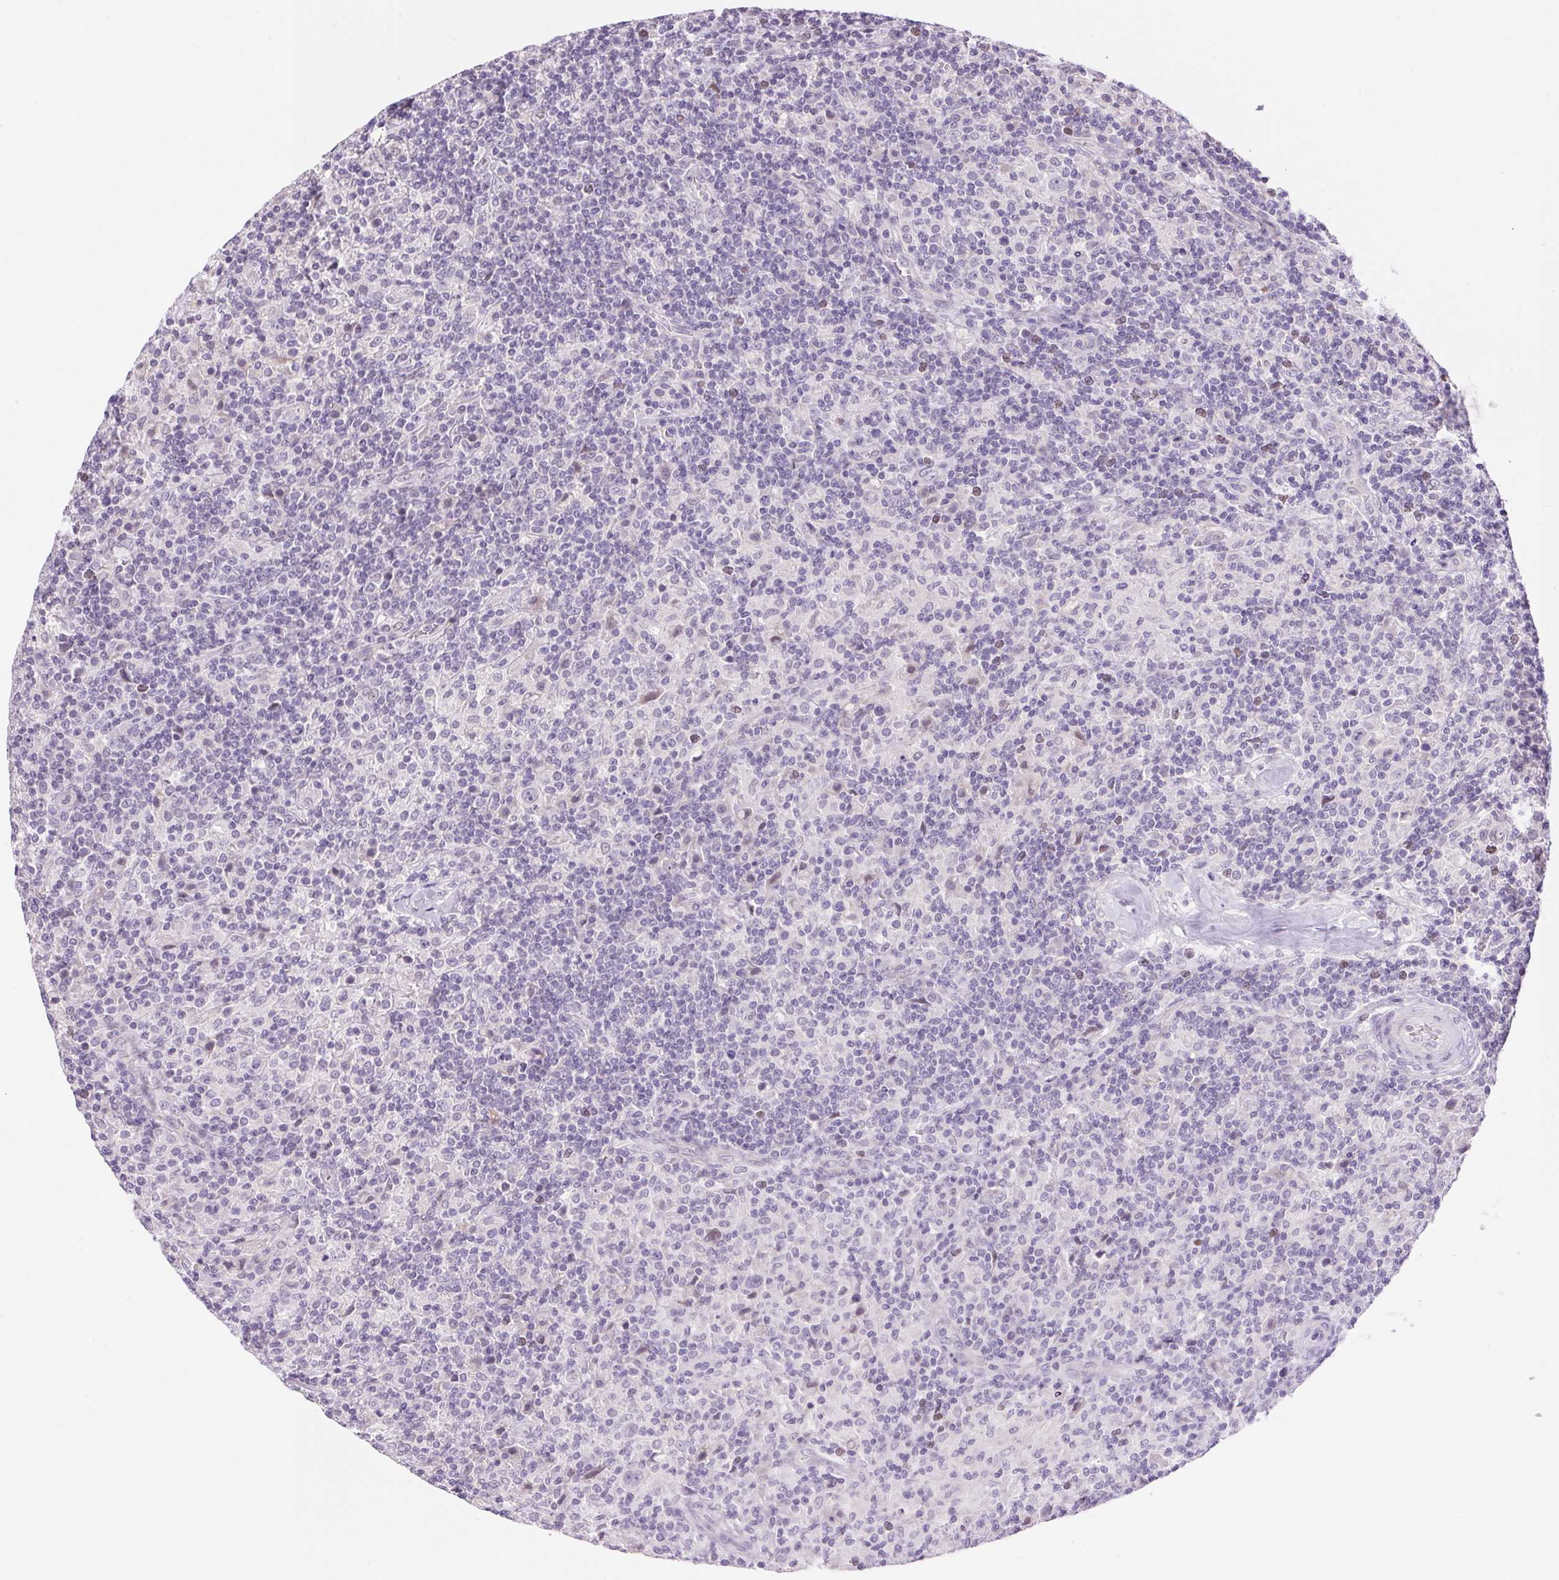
{"staining": {"intensity": "negative", "quantity": "none", "location": "none"}, "tissue": "lymphoma", "cell_type": "Tumor cells", "image_type": "cancer", "snomed": [{"axis": "morphology", "description": "Hodgkin's disease, NOS"}, {"axis": "topography", "description": "Lymph node"}], "caption": "Tumor cells are negative for protein expression in human Hodgkin's disease. The staining is performed using DAB (3,3'-diaminobenzidine) brown chromogen with nuclei counter-stained in using hematoxylin.", "gene": "TEKT1", "patient": {"sex": "male", "age": 70}}